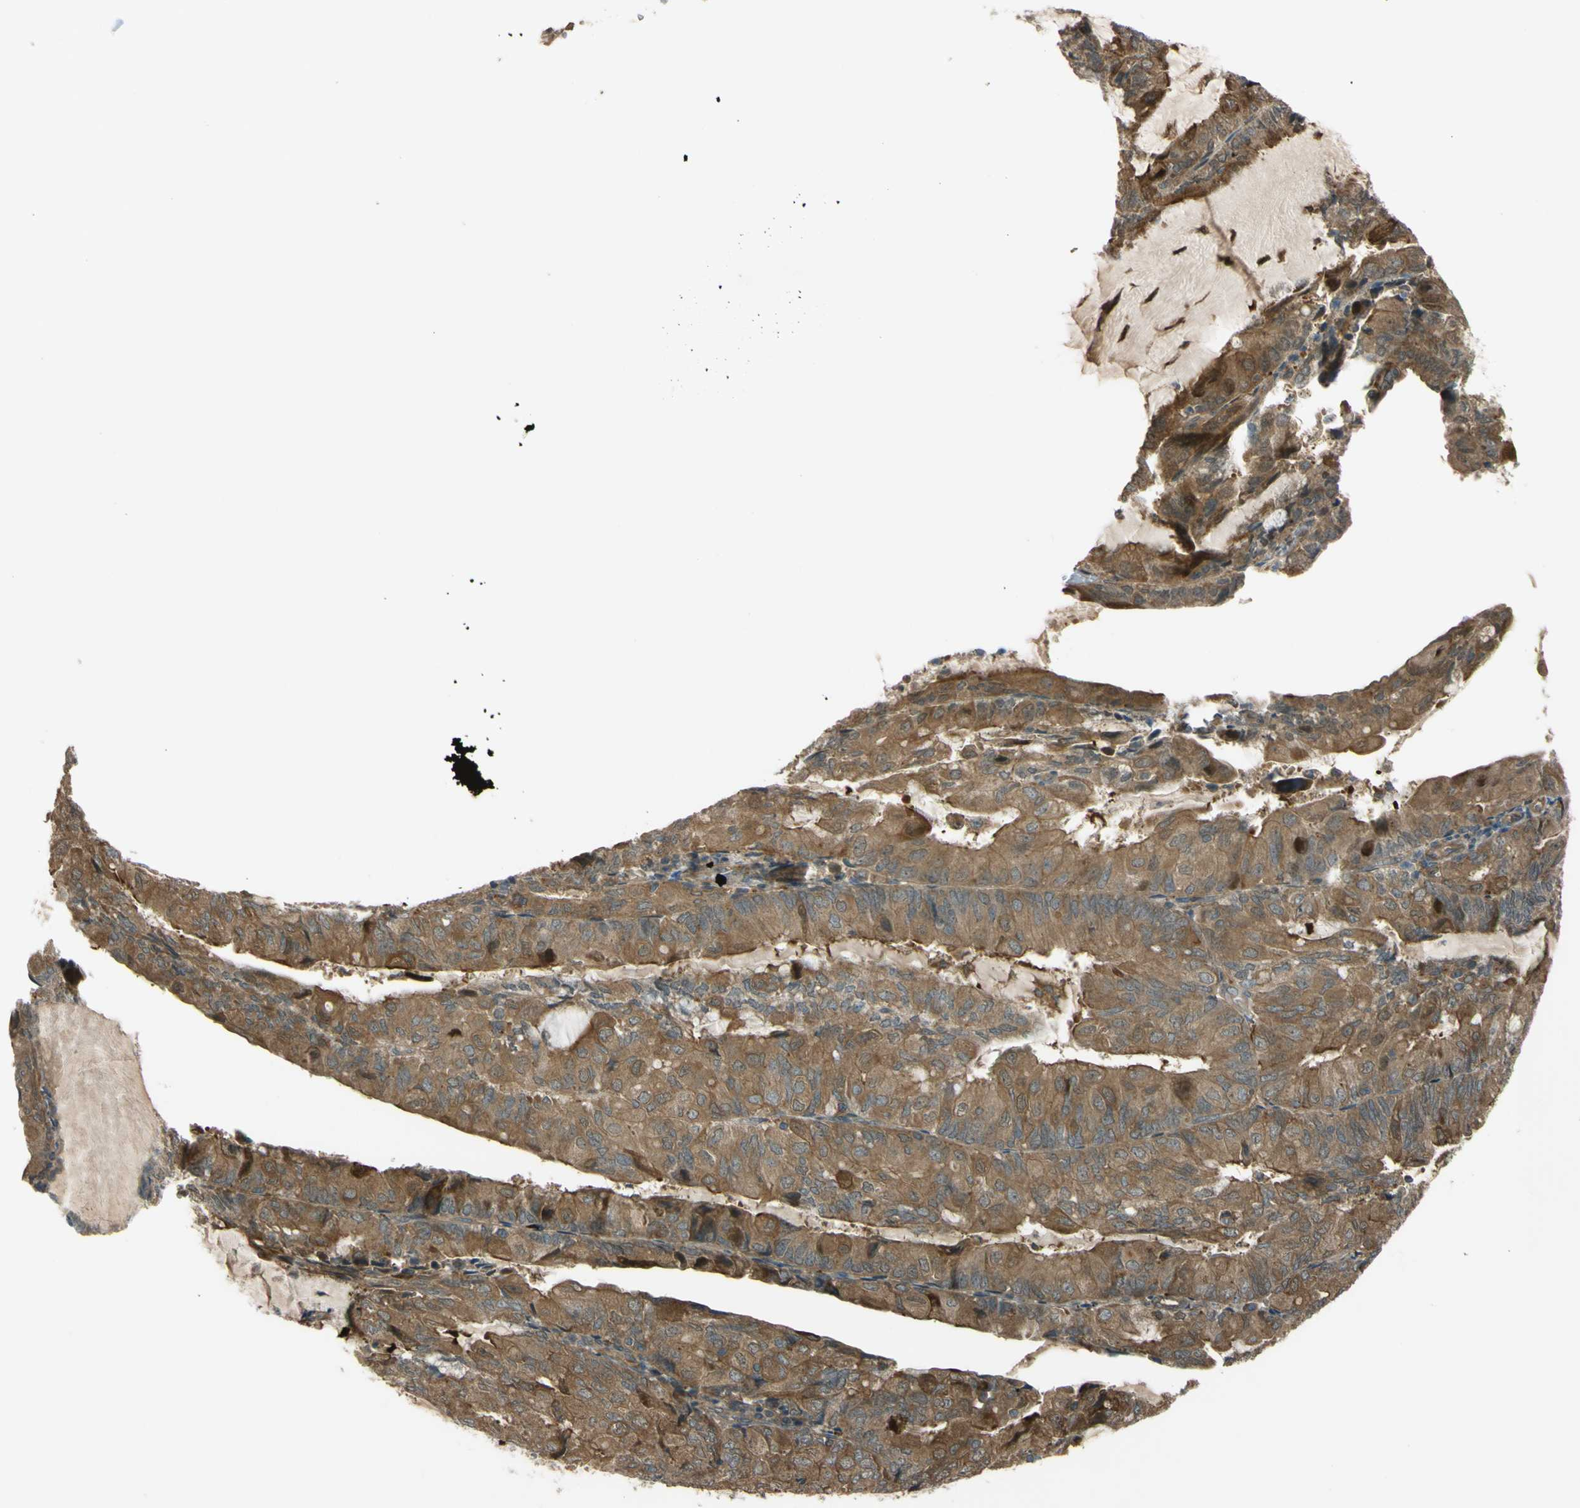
{"staining": {"intensity": "moderate", "quantity": ">75%", "location": "cytoplasmic/membranous"}, "tissue": "endometrial cancer", "cell_type": "Tumor cells", "image_type": "cancer", "snomed": [{"axis": "morphology", "description": "Adenocarcinoma, NOS"}, {"axis": "topography", "description": "Endometrium"}], "caption": "The histopathology image shows a brown stain indicating the presence of a protein in the cytoplasmic/membranous of tumor cells in endometrial adenocarcinoma.", "gene": "FLII", "patient": {"sex": "female", "age": 81}}